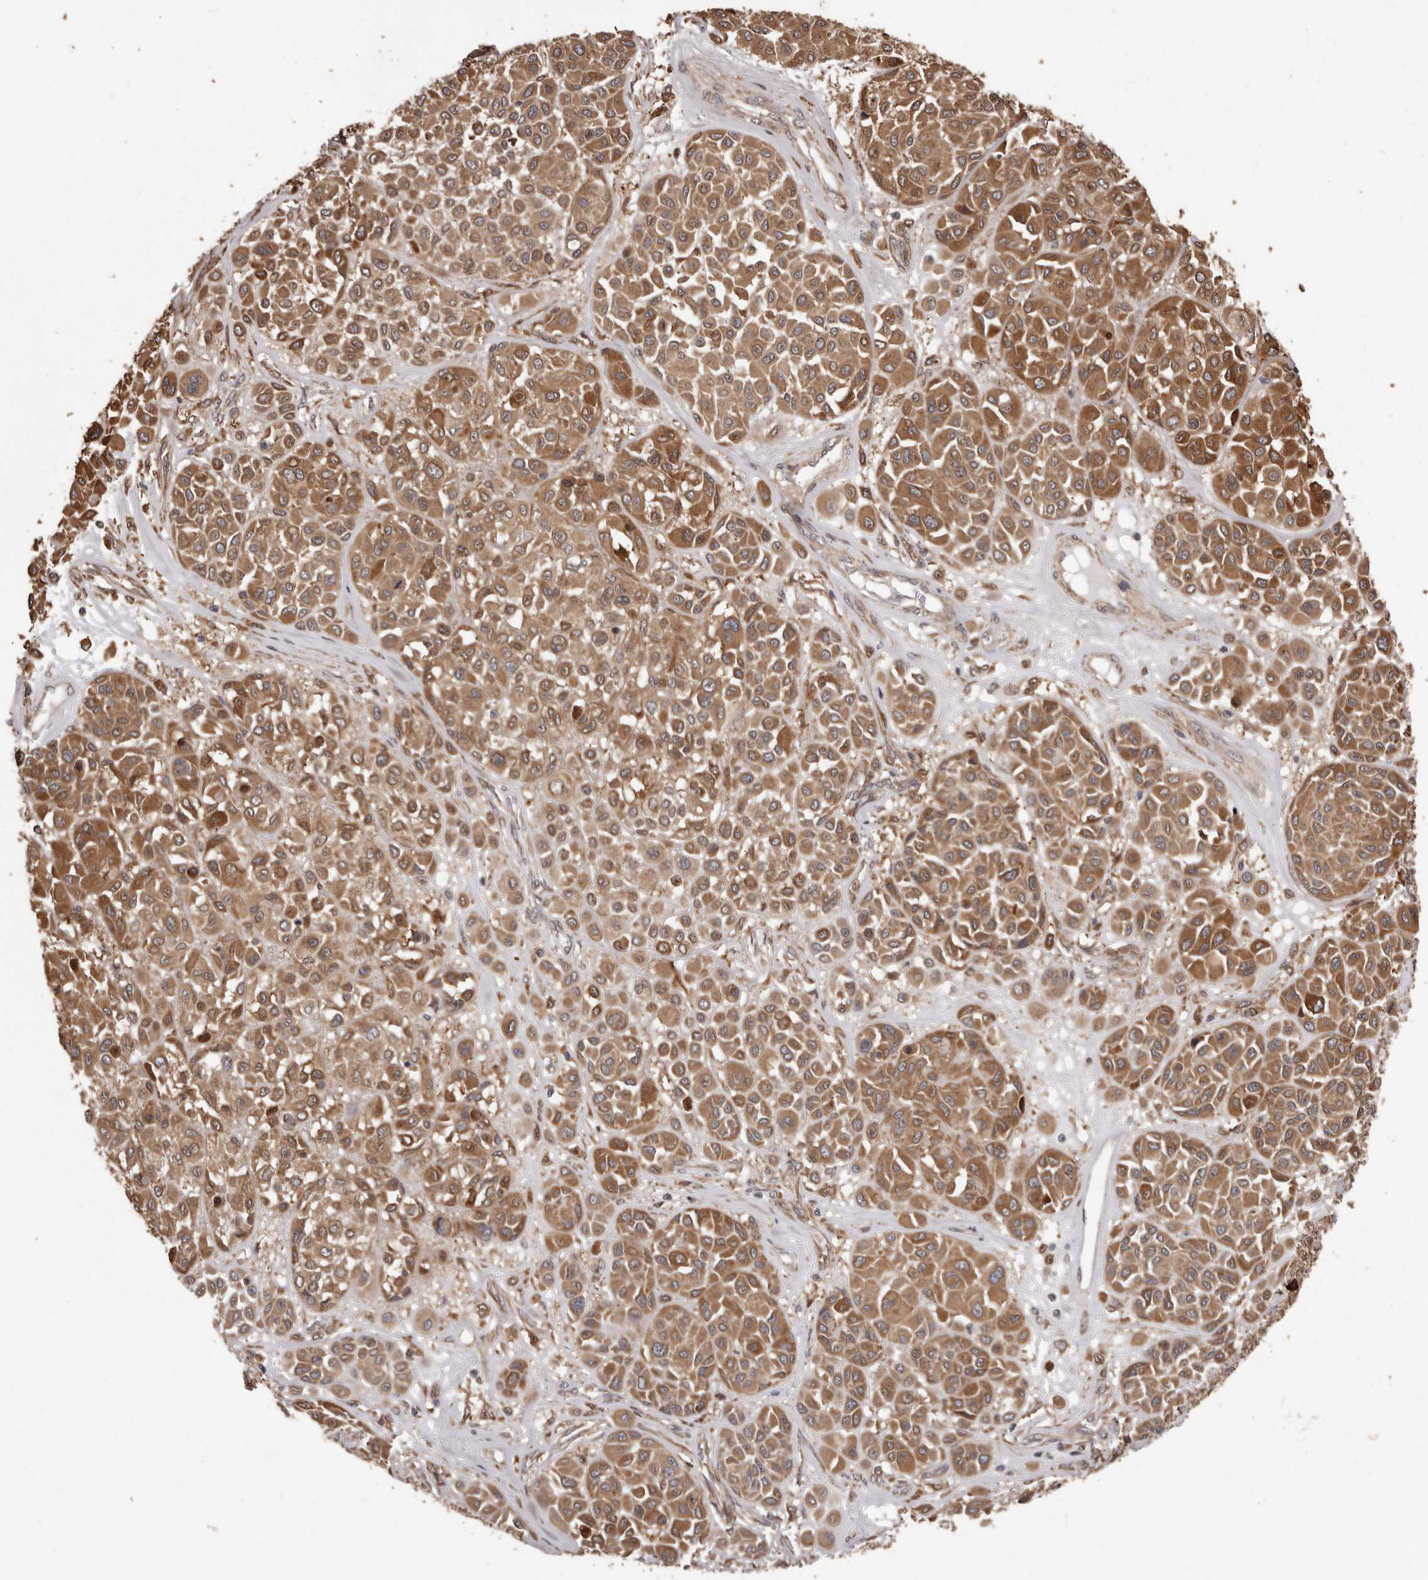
{"staining": {"intensity": "strong", "quantity": ">75%", "location": "cytoplasmic/membranous"}, "tissue": "melanoma", "cell_type": "Tumor cells", "image_type": "cancer", "snomed": [{"axis": "morphology", "description": "Malignant melanoma, Metastatic site"}, {"axis": "topography", "description": "Soft tissue"}], "caption": "Human malignant melanoma (metastatic site) stained with a protein marker displays strong staining in tumor cells.", "gene": "ZCCHC7", "patient": {"sex": "male", "age": 41}}